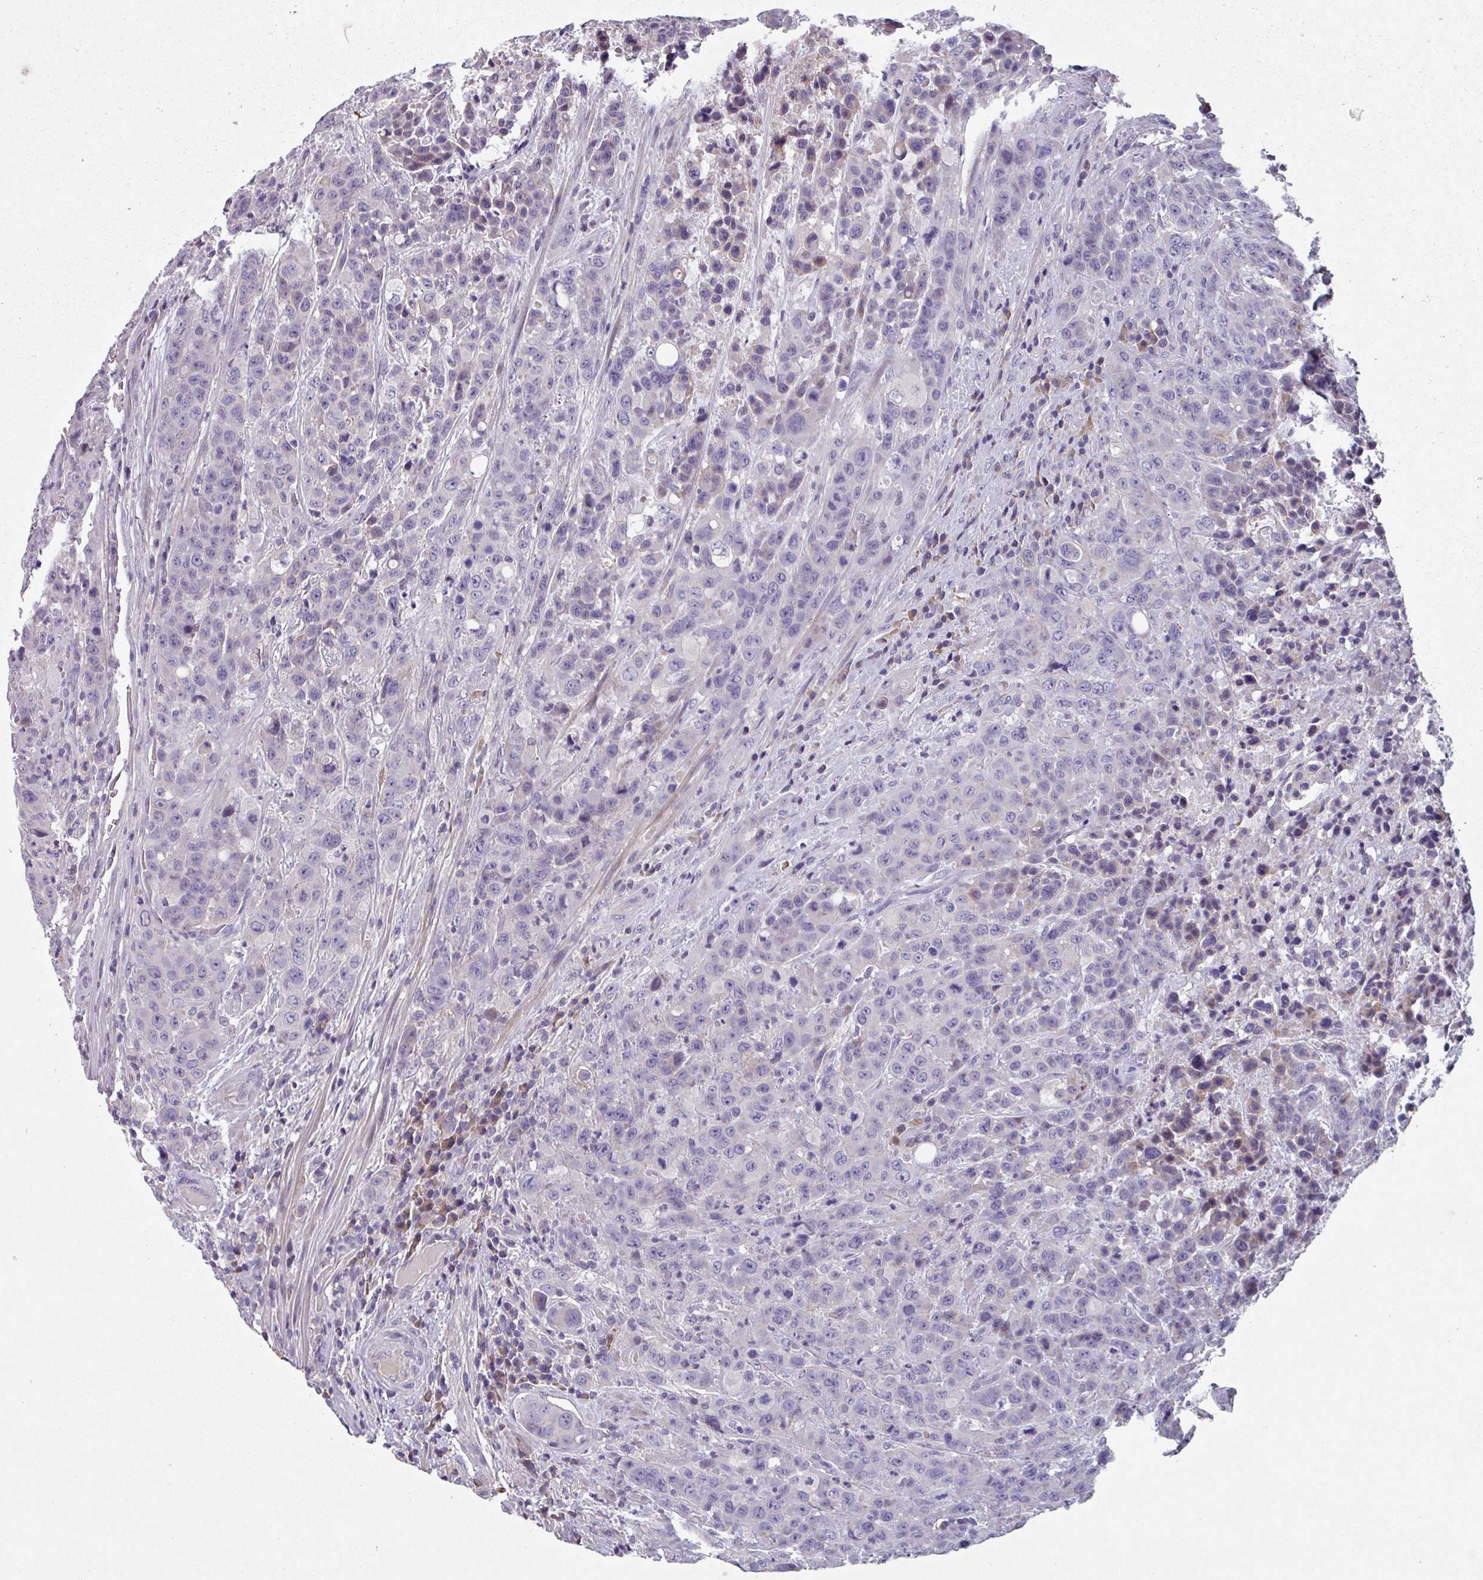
{"staining": {"intensity": "negative", "quantity": "none", "location": "none"}, "tissue": "colorectal cancer", "cell_type": "Tumor cells", "image_type": "cancer", "snomed": [{"axis": "morphology", "description": "Adenocarcinoma, NOS"}, {"axis": "topography", "description": "Colon"}], "caption": "Tumor cells show no significant staining in colorectal cancer (adenocarcinoma).", "gene": "TMEM132A", "patient": {"sex": "male", "age": 62}}